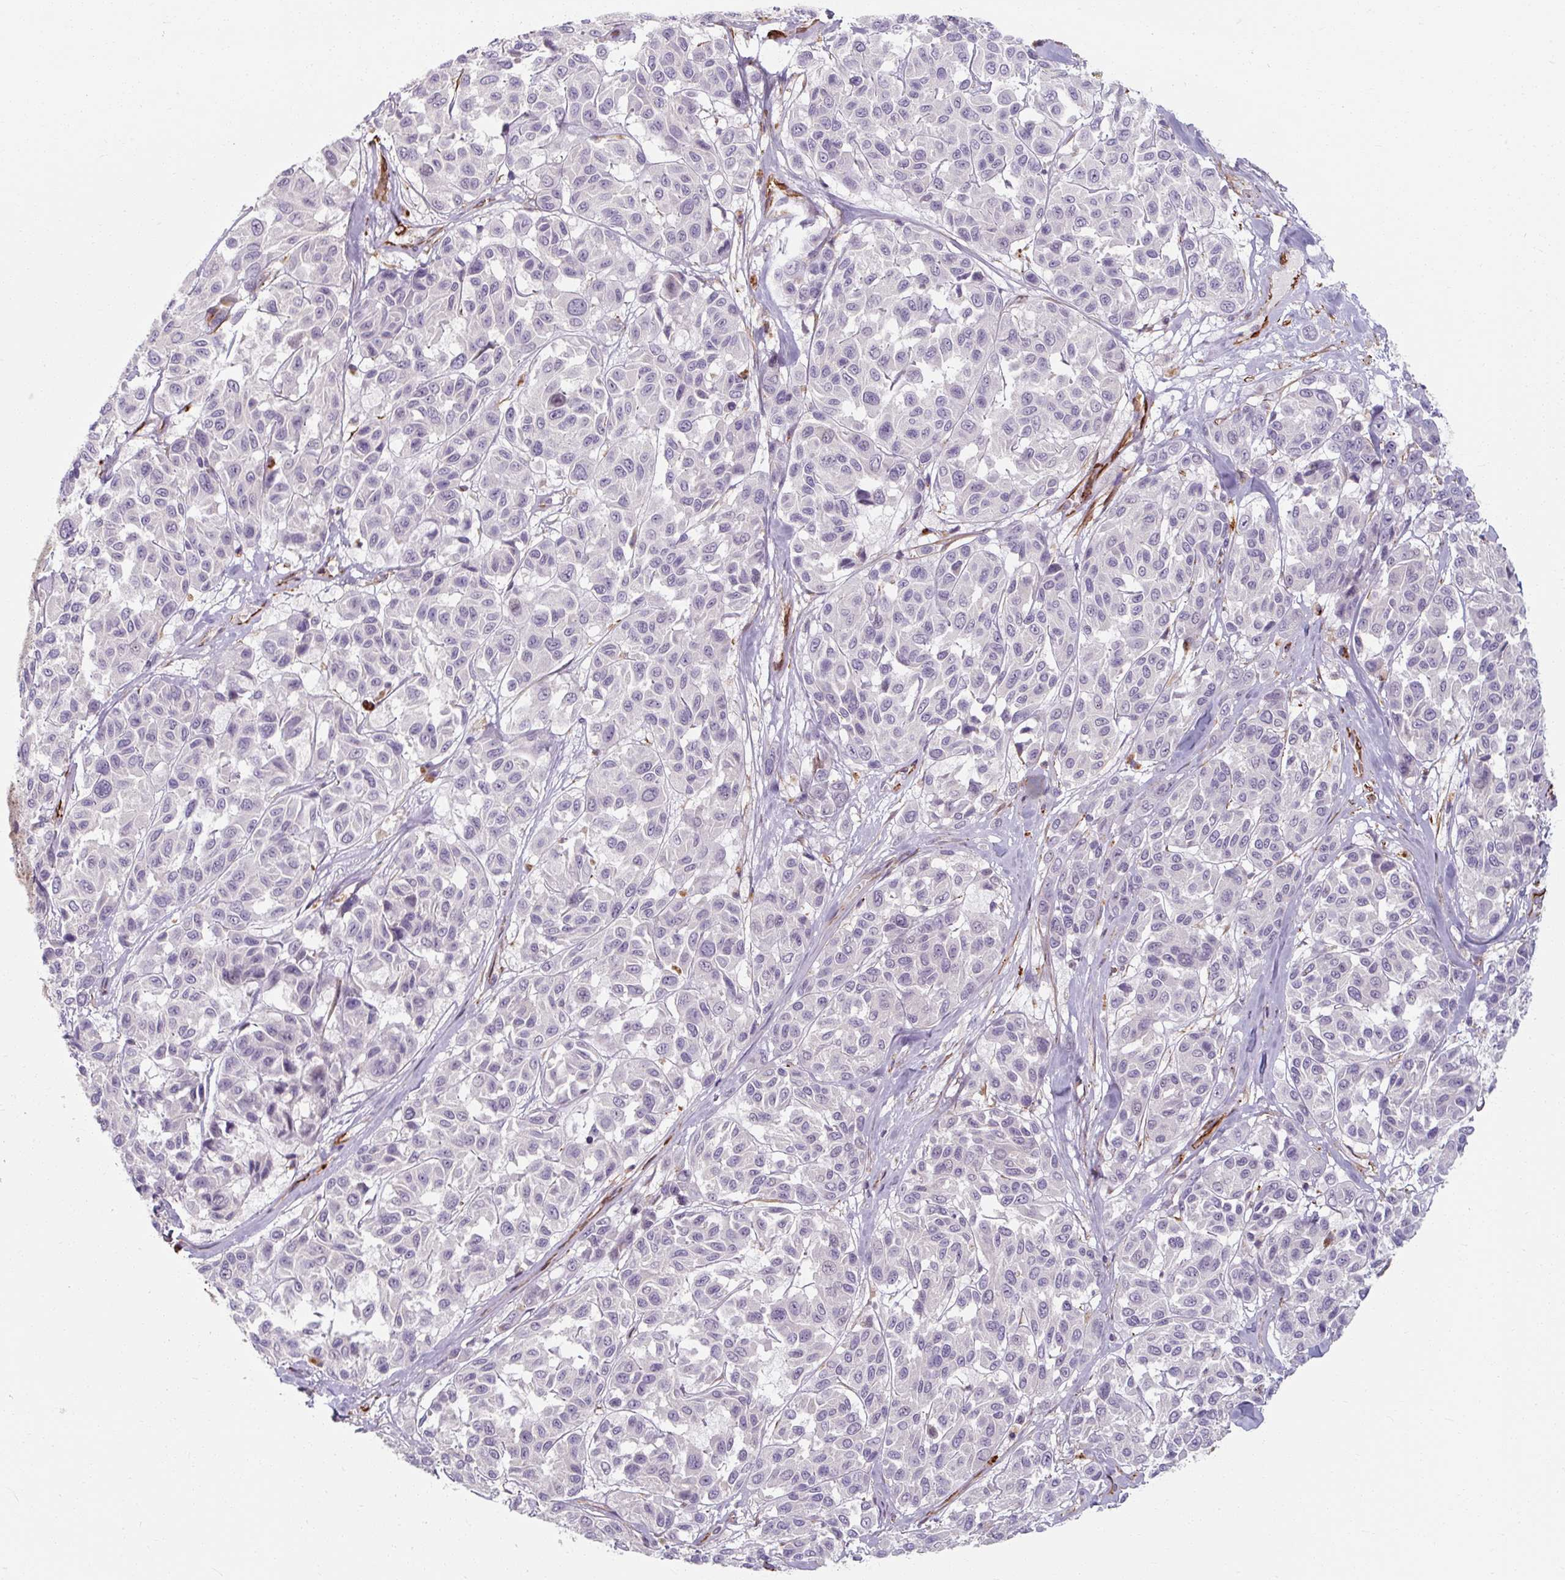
{"staining": {"intensity": "negative", "quantity": "none", "location": "none"}, "tissue": "melanoma", "cell_type": "Tumor cells", "image_type": "cancer", "snomed": [{"axis": "morphology", "description": "Malignant melanoma, NOS"}, {"axis": "topography", "description": "Skin"}], "caption": "Melanoma was stained to show a protein in brown. There is no significant expression in tumor cells. (DAB IHC visualized using brightfield microscopy, high magnification).", "gene": "MRPS5", "patient": {"sex": "female", "age": 66}}